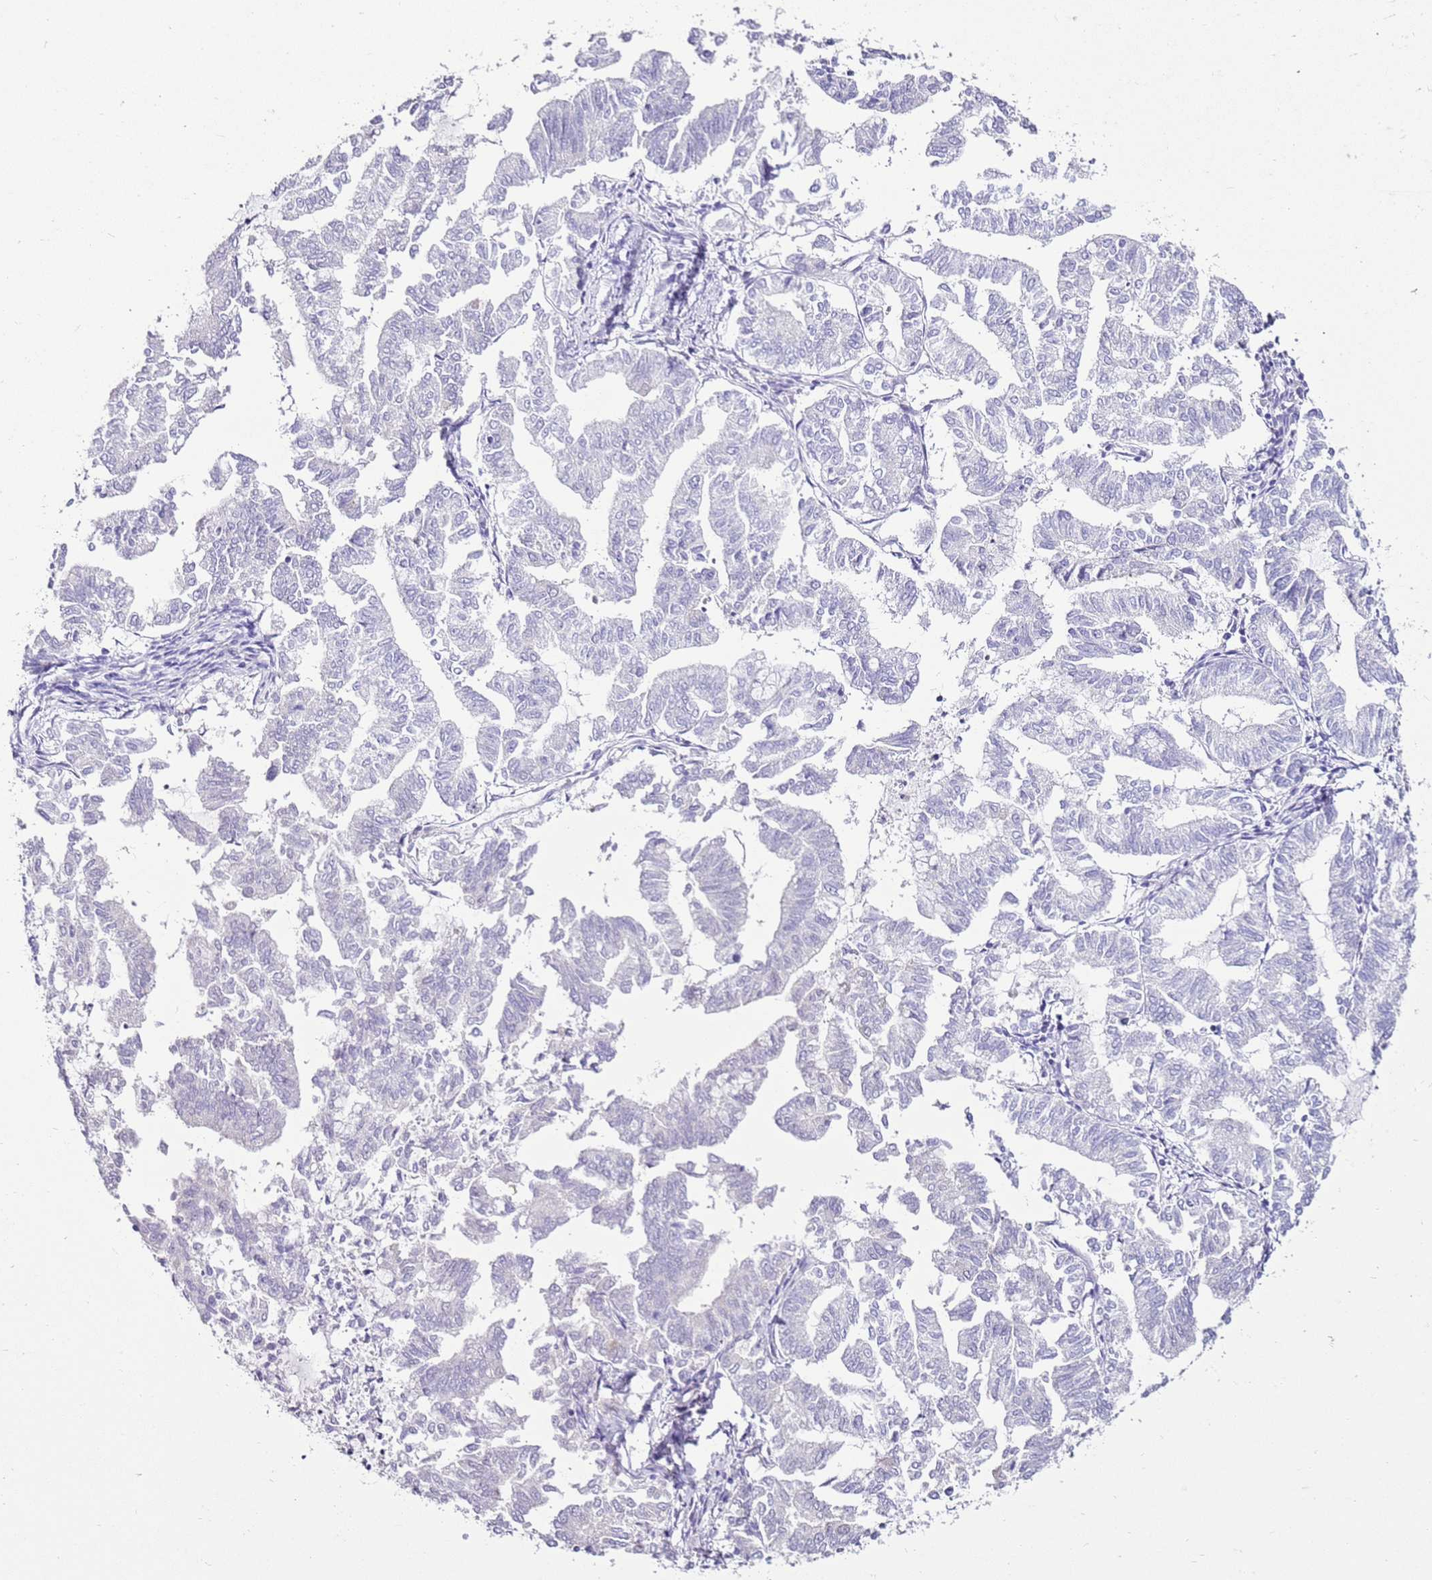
{"staining": {"intensity": "negative", "quantity": "none", "location": "none"}, "tissue": "endometrial cancer", "cell_type": "Tumor cells", "image_type": "cancer", "snomed": [{"axis": "morphology", "description": "Adenocarcinoma, NOS"}, {"axis": "topography", "description": "Endometrium"}], "caption": "High magnification brightfield microscopy of endometrial adenocarcinoma stained with DAB (brown) and counterstained with hematoxylin (blue): tumor cells show no significant positivity. Brightfield microscopy of immunohistochemistry stained with DAB (3,3'-diaminobenzidine) (brown) and hematoxylin (blue), captured at high magnification.", "gene": "SLC38A5", "patient": {"sex": "female", "age": 79}}